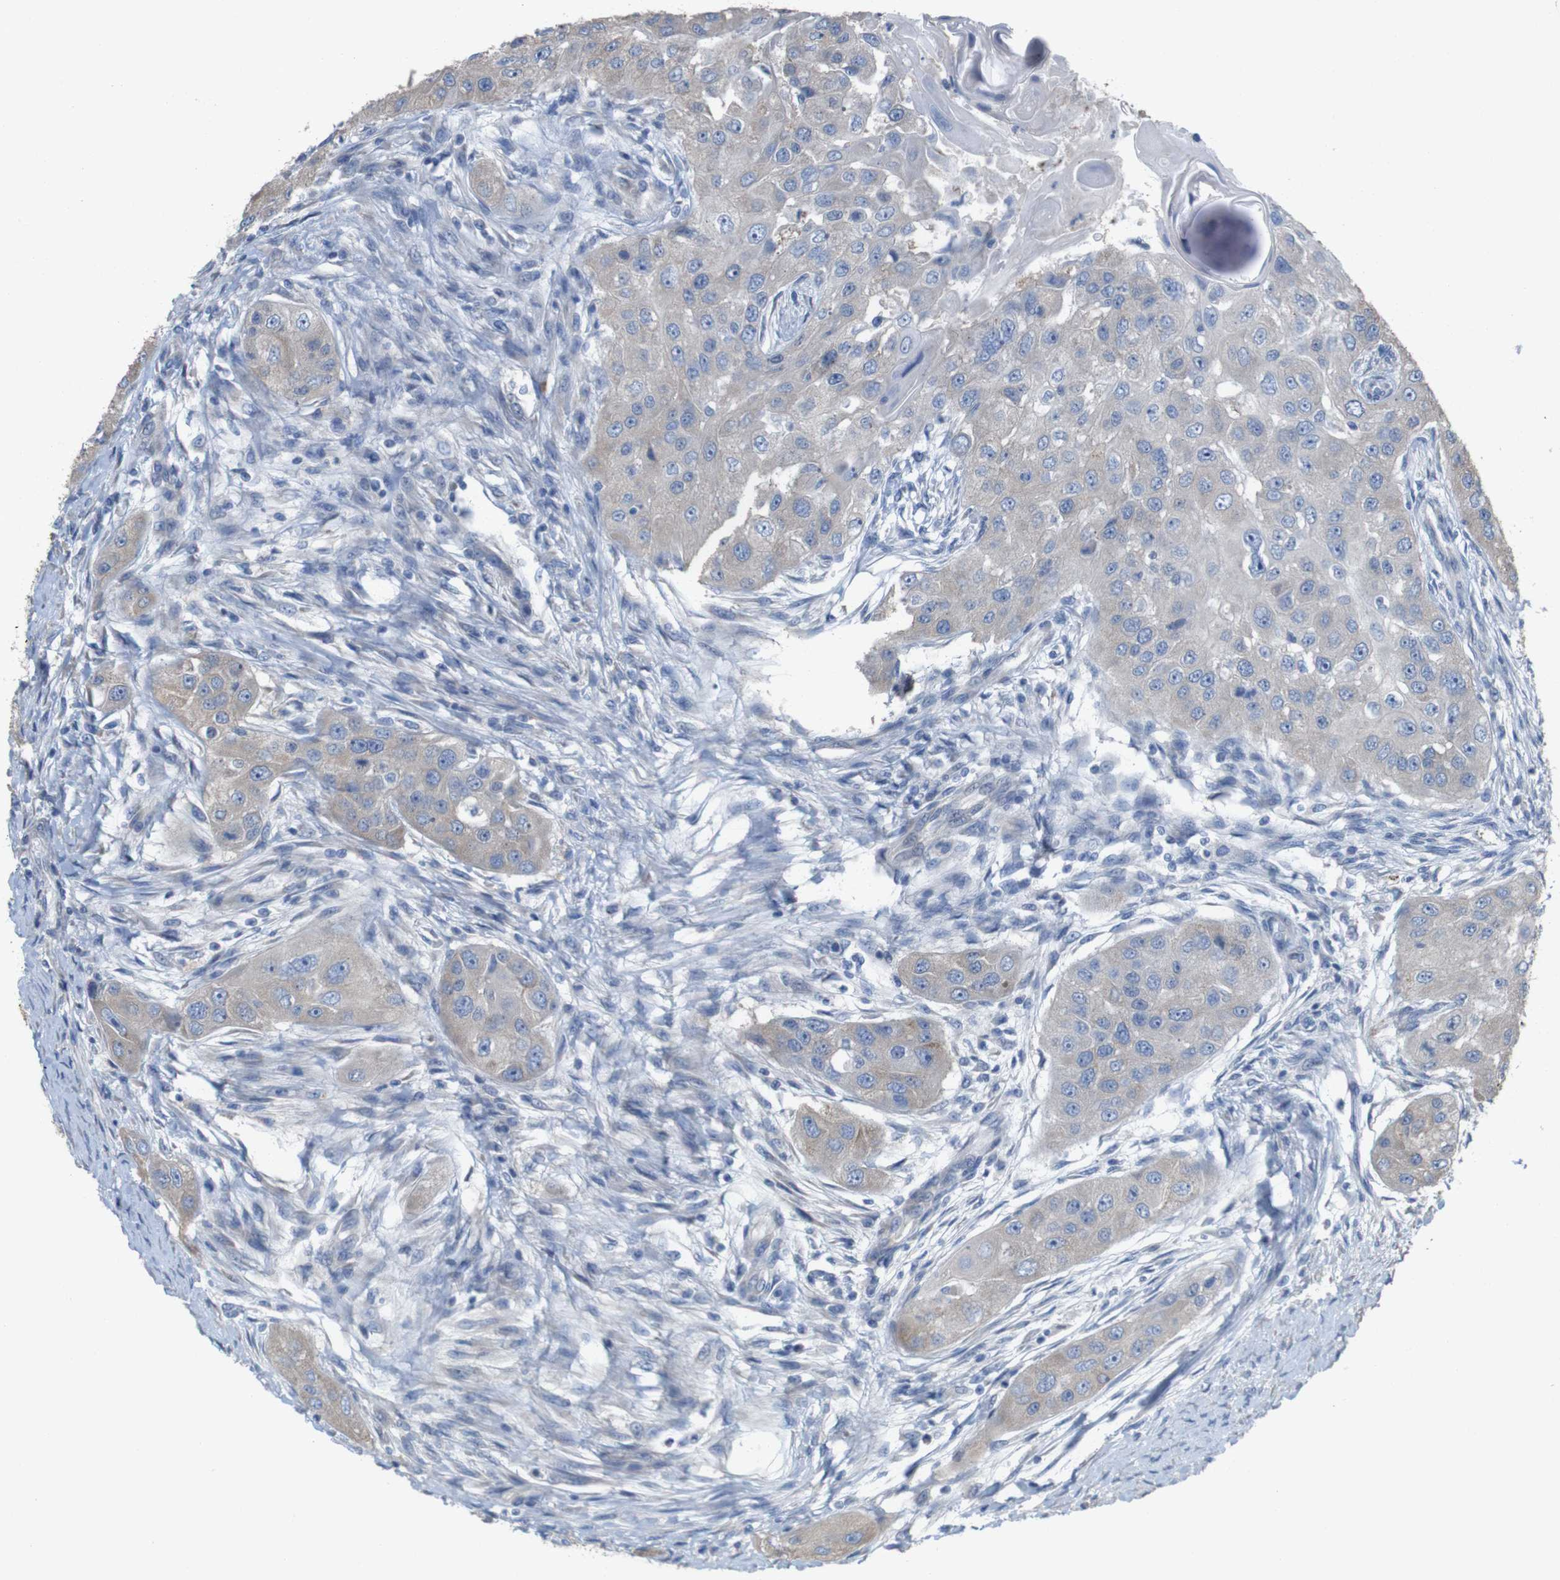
{"staining": {"intensity": "negative", "quantity": "none", "location": "none"}, "tissue": "head and neck cancer", "cell_type": "Tumor cells", "image_type": "cancer", "snomed": [{"axis": "morphology", "description": "Normal tissue, NOS"}, {"axis": "morphology", "description": "Squamous cell carcinoma, NOS"}, {"axis": "topography", "description": "Skeletal muscle"}, {"axis": "topography", "description": "Head-Neck"}], "caption": "IHC of human head and neck cancer exhibits no staining in tumor cells.", "gene": "MYEOV", "patient": {"sex": "male", "age": 51}}